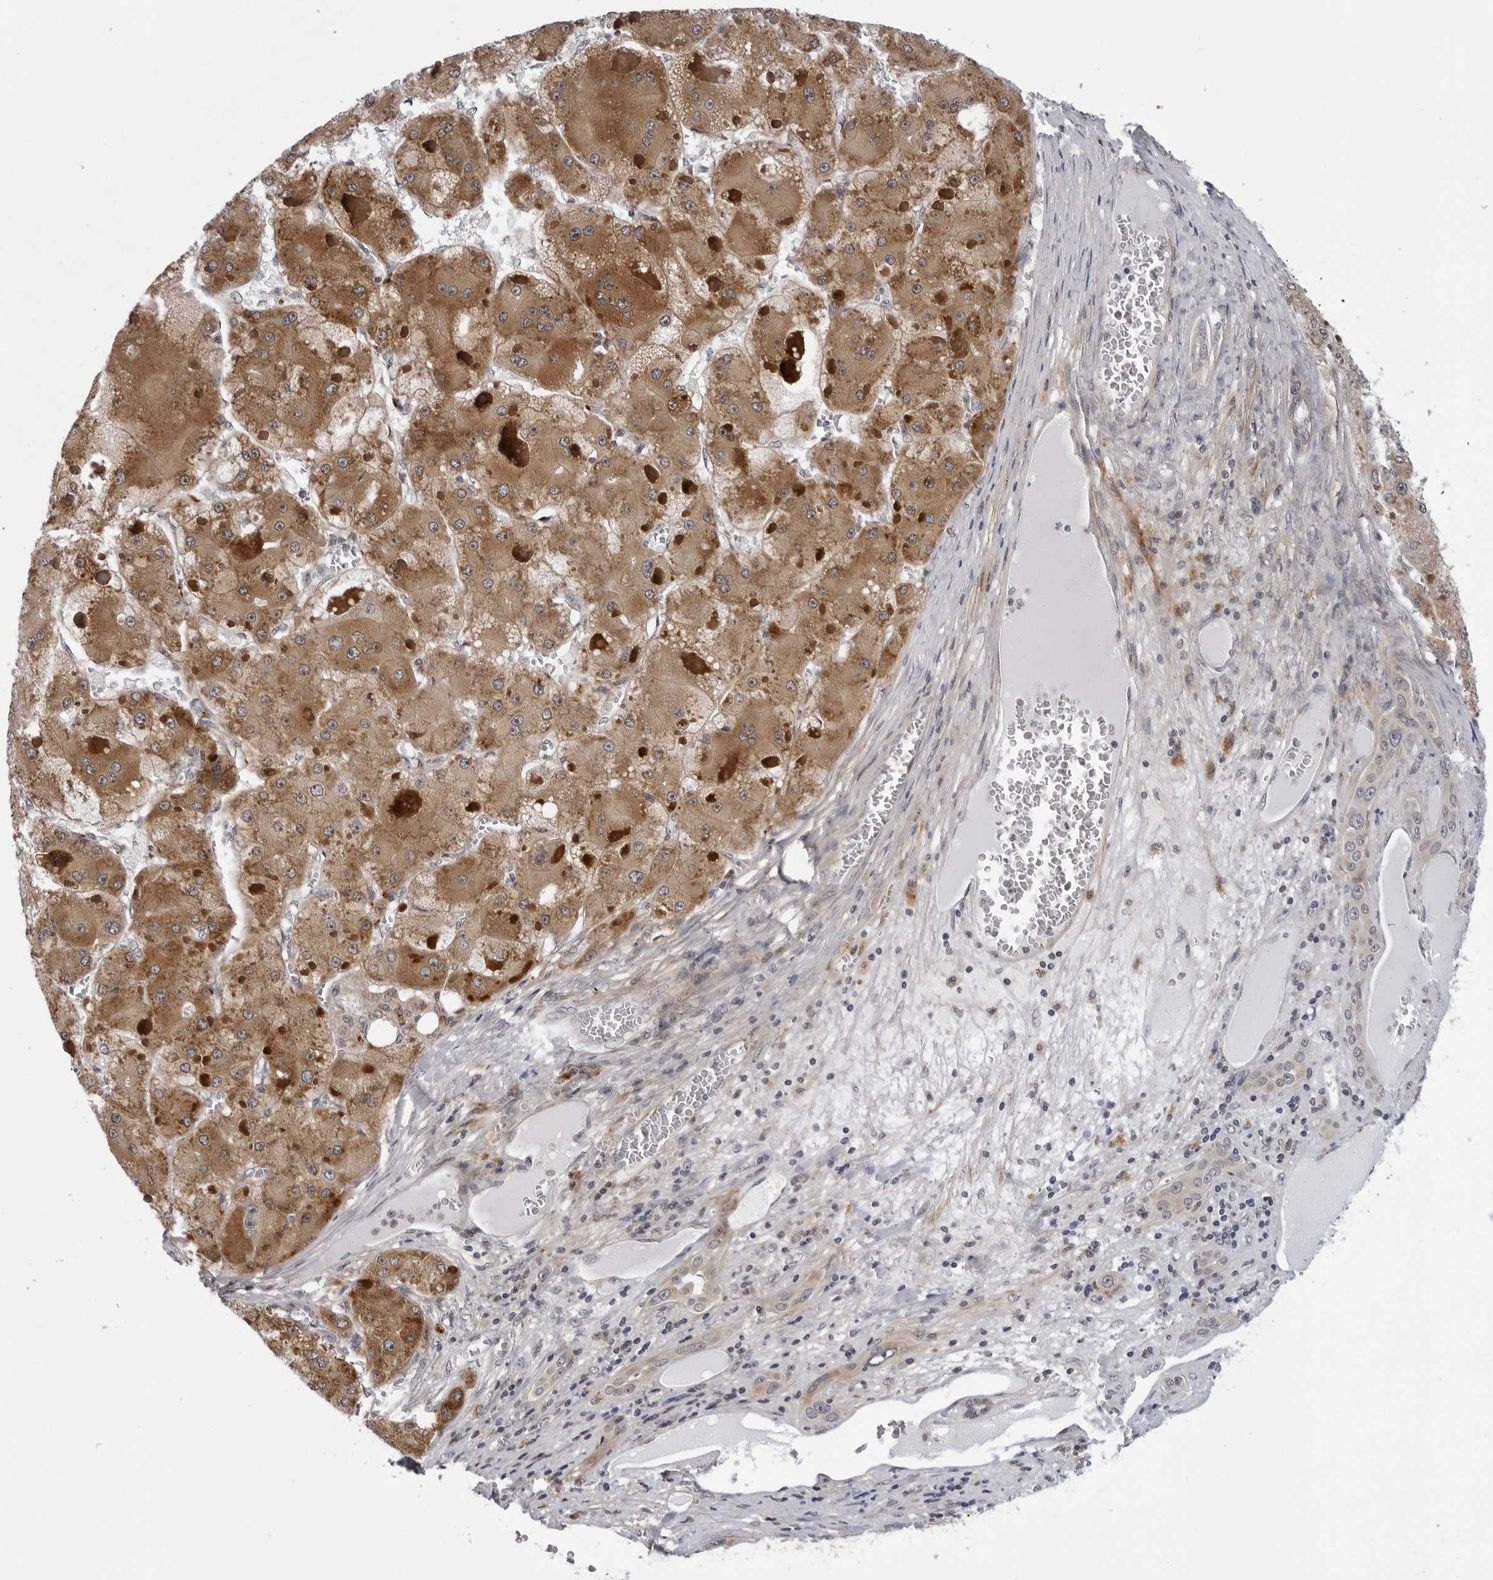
{"staining": {"intensity": "moderate", "quantity": ">75%", "location": "cytoplasmic/membranous"}, "tissue": "liver cancer", "cell_type": "Tumor cells", "image_type": "cancer", "snomed": [{"axis": "morphology", "description": "Carcinoma, Hepatocellular, NOS"}, {"axis": "topography", "description": "Liver"}], "caption": "A medium amount of moderate cytoplasmic/membranous staining is seen in approximately >75% of tumor cells in liver hepatocellular carcinoma tissue.", "gene": "KIAA1614", "patient": {"sex": "female", "age": 73}}